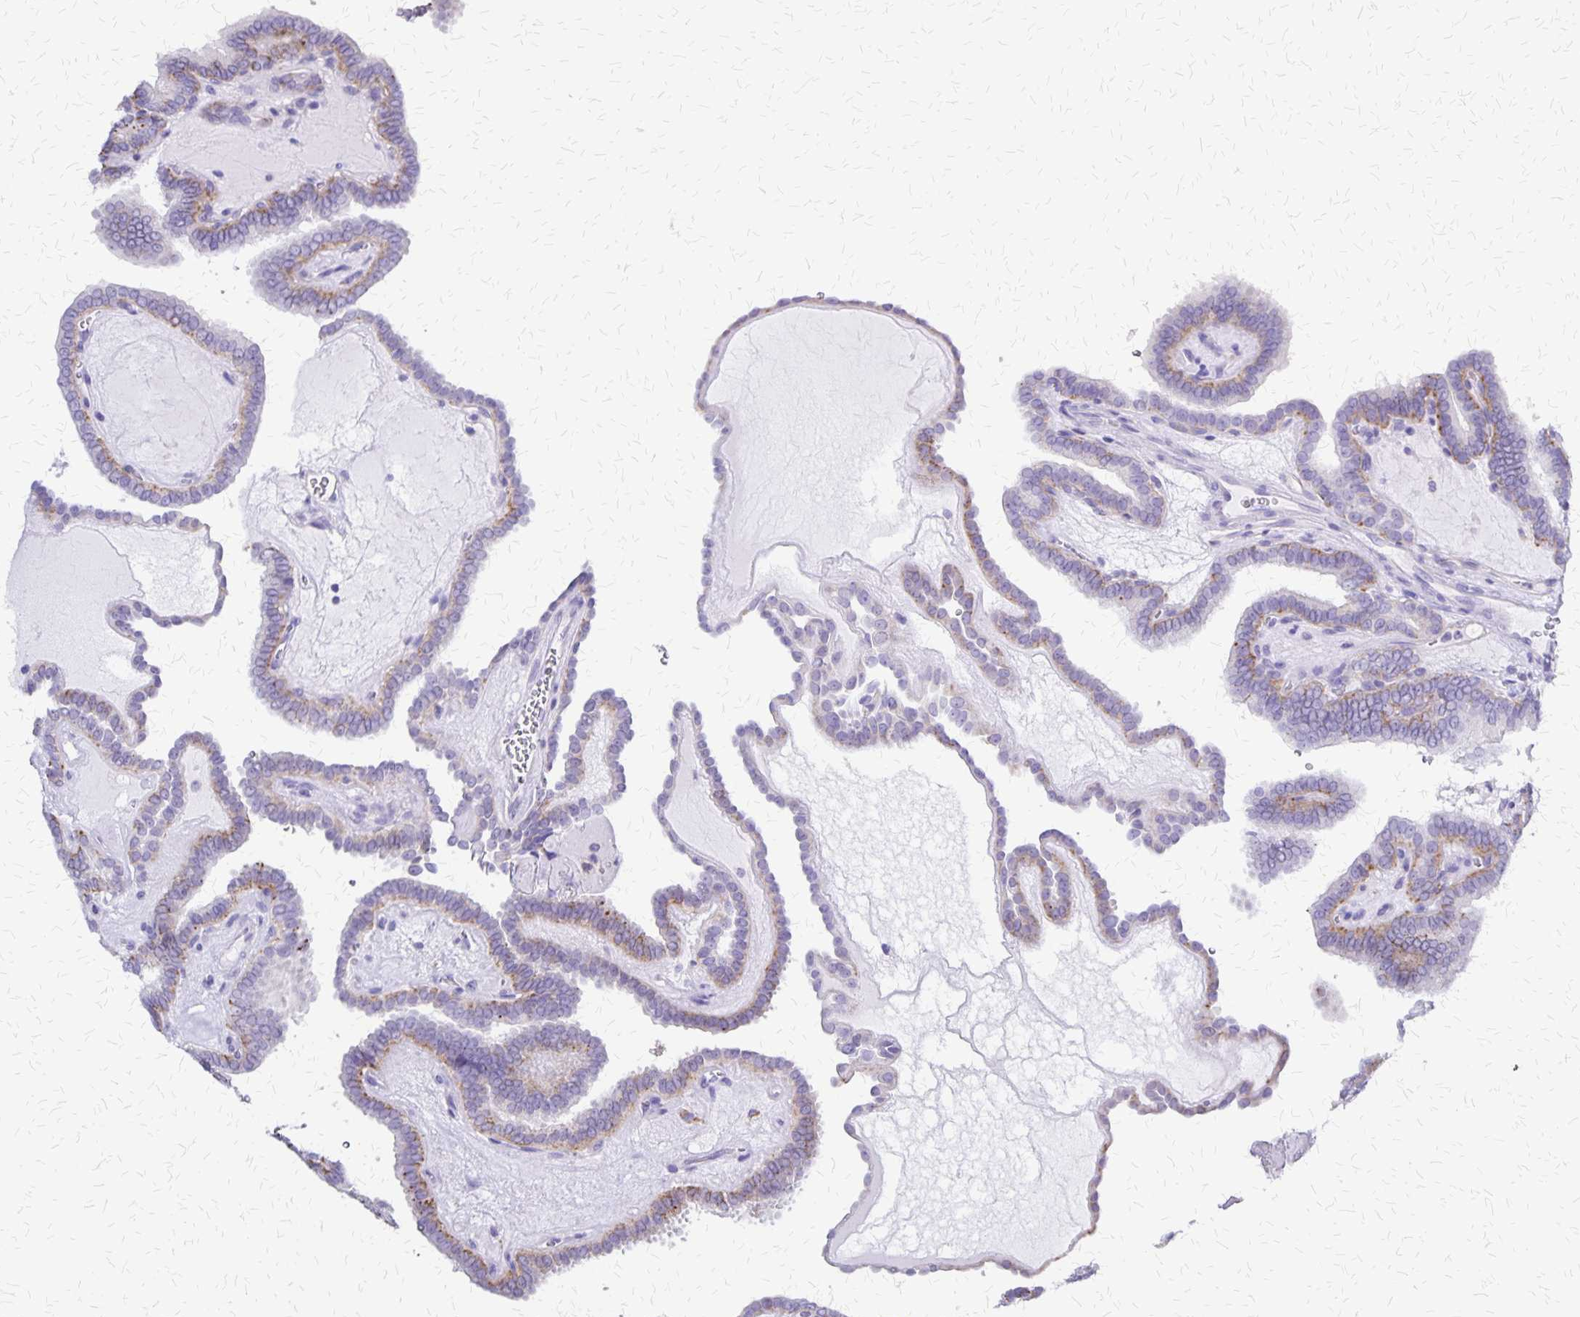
{"staining": {"intensity": "weak", "quantity": "25%-75%", "location": "cytoplasmic/membranous"}, "tissue": "thyroid cancer", "cell_type": "Tumor cells", "image_type": "cancer", "snomed": [{"axis": "morphology", "description": "Papillary adenocarcinoma, NOS"}, {"axis": "topography", "description": "Thyroid gland"}], "caption": "Immunohistochemical staining of thyroid cancer (papillary adenocarcinoma) demonstrates weak cytoplasmic/membranous protein expression in approximately 25%-75% of tumor cells. Nuclei are stained in blue.", "gene": "SI", "patient": {"sex": "female", "age": 21}}